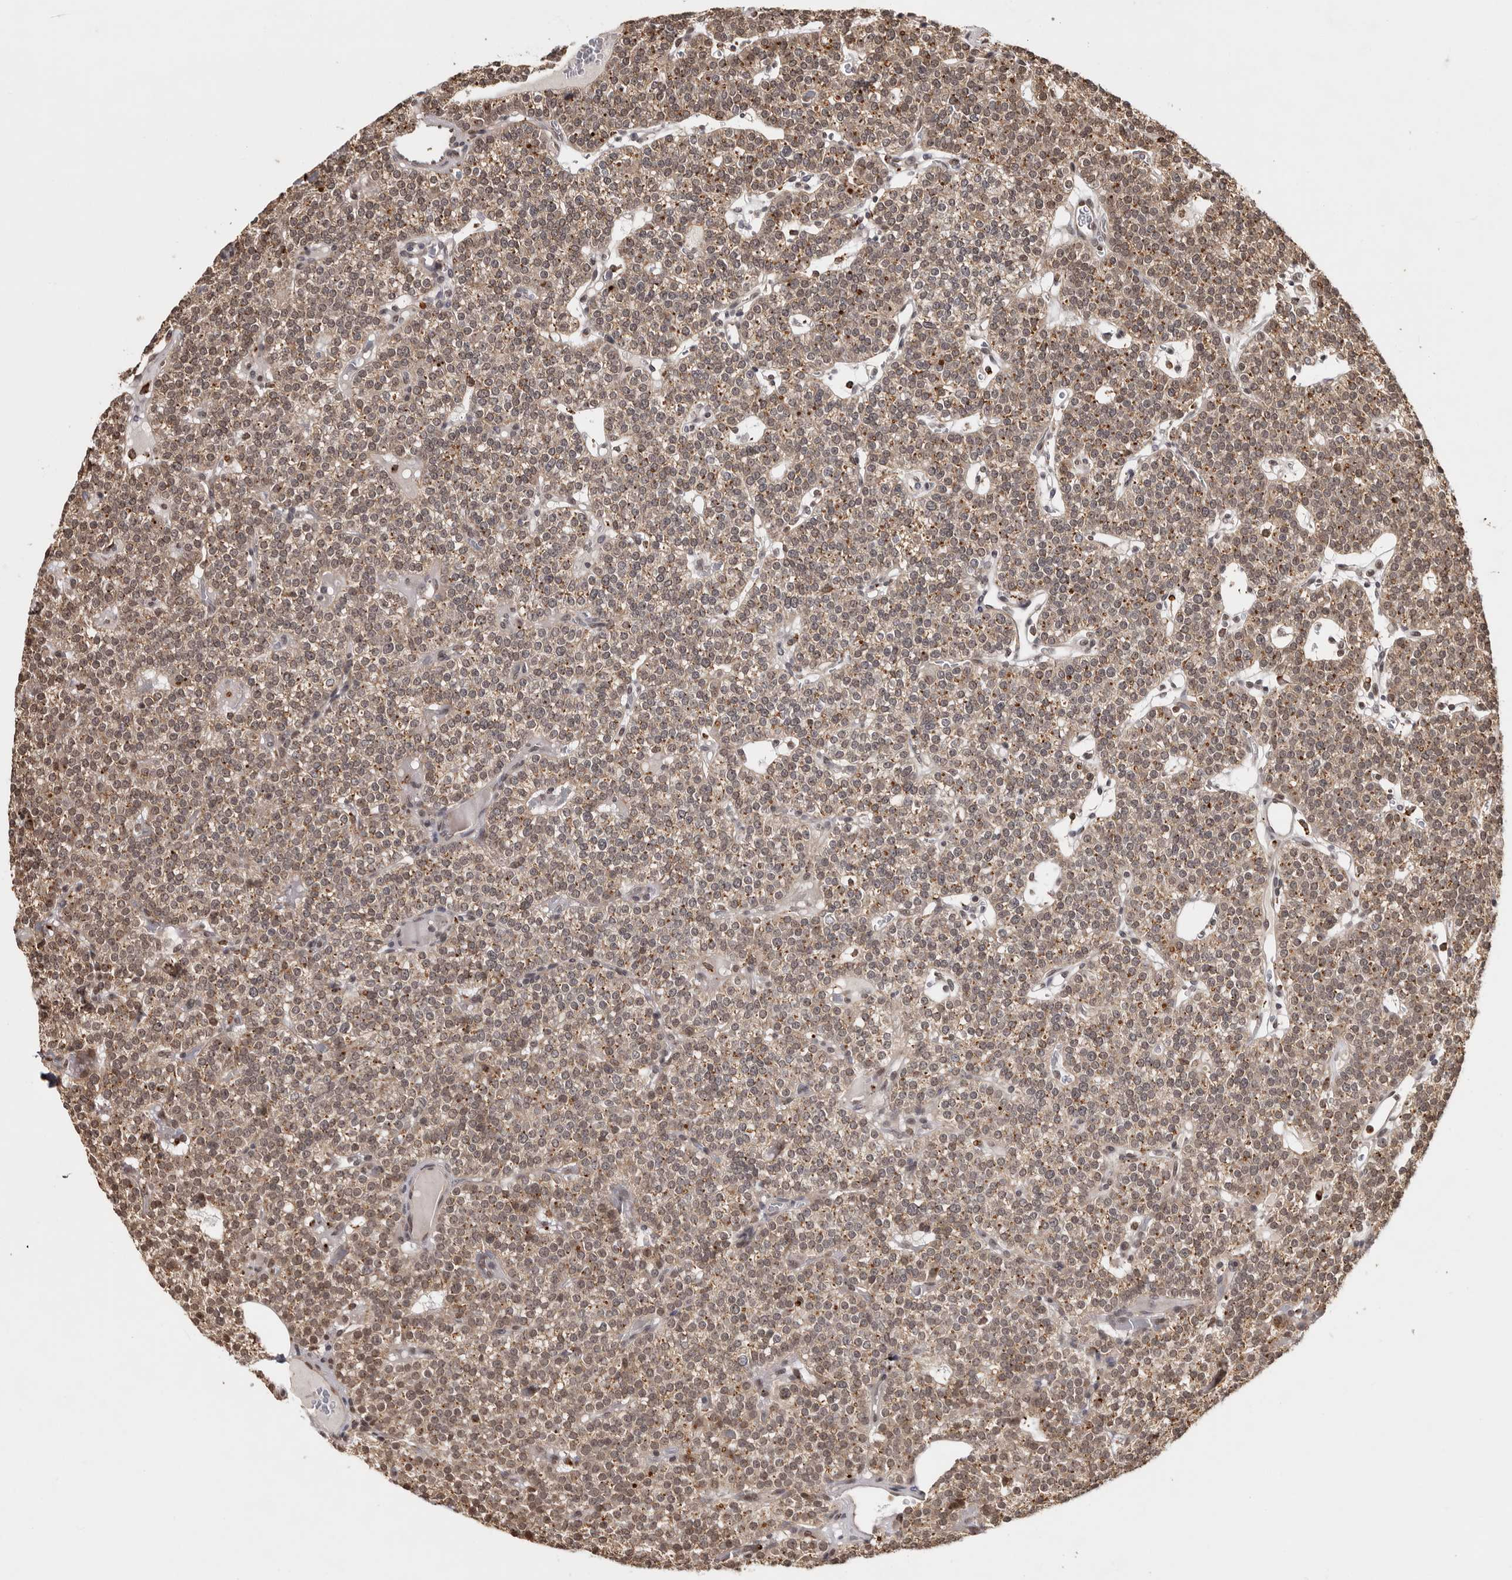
{"staining": {"intensity": "moderate", "quantity": ">75%", "location": "cytoplasmic/membranous,nuclear"}, "tissue": "parathyroid gland", "cell_type": "Glandular cells", "image_type": "normal", "snomed": [{"axis": "morphology", "description": "Normal tissue, NOS"}, {"axis": "topography", "description": "Parathyroid gland"}], "caption": "Benign parathyroid gland shows moderate cytoplasmic/membranous,nuclear expression in about >75% of glandular cells, visualized by immunohistochemistry. The staining was performed using DAB, with brown indicating positive protein expression. Nuclei are stained blue with hematoxylin.", "gene": "ZNF83", "patient": {"sex": "male", "age": 83}}